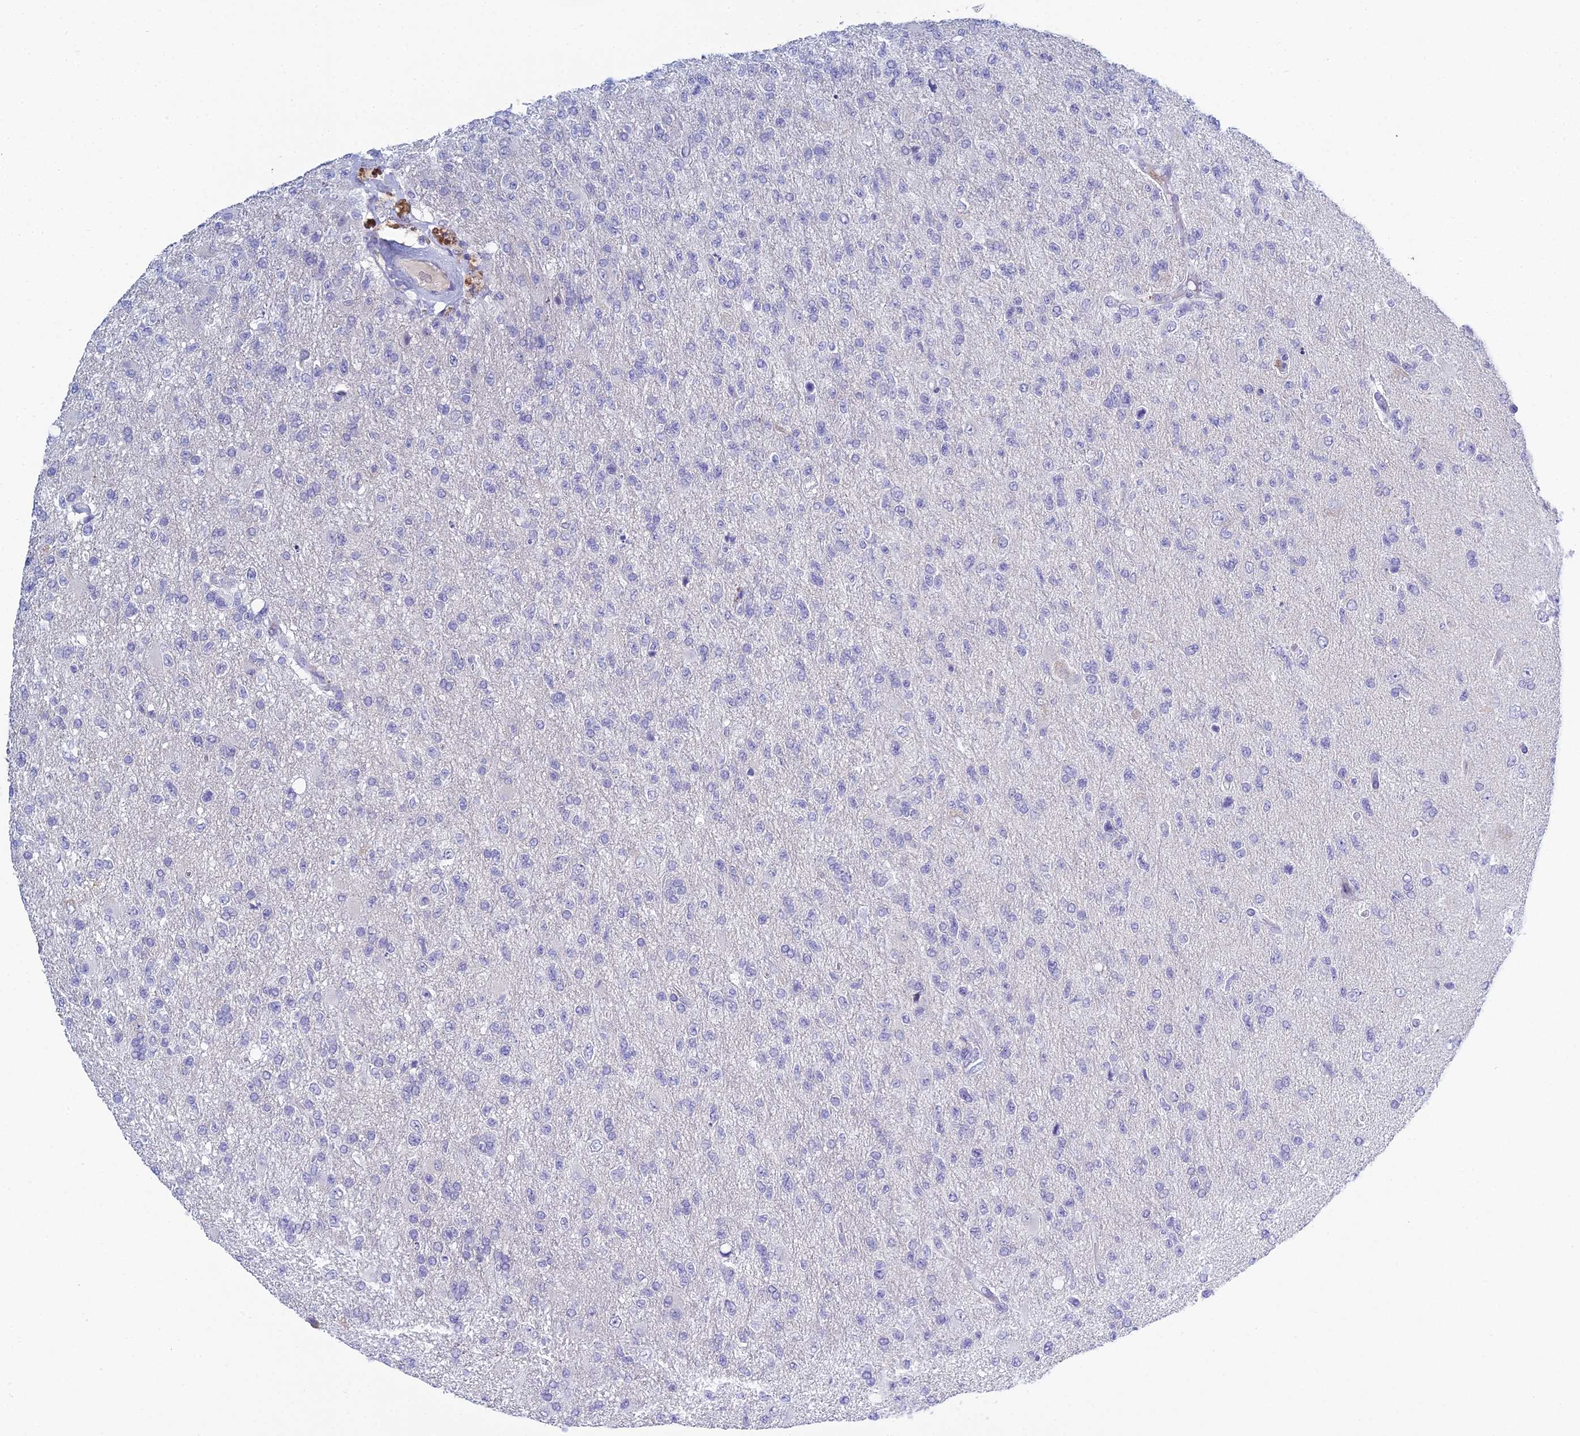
{"staining": {"intensity": "negative", "quantity": "none", "location": "none"}, "tissue": "glioma", "cell_type": "Tumor cells", "image_type": "cancer", "snomed": [{"axis": "morphology", "description": "Glioma, malignant, High grade"}, {"axis": "topography", "description": "Brain"}], "caption": "IHC image of human malignant glioma (high-grade) stained for a protein (brown), which displays no positivity in tumor cells.", "gene": "MUC13", "patient": {"sex": "male", "age": 56}}